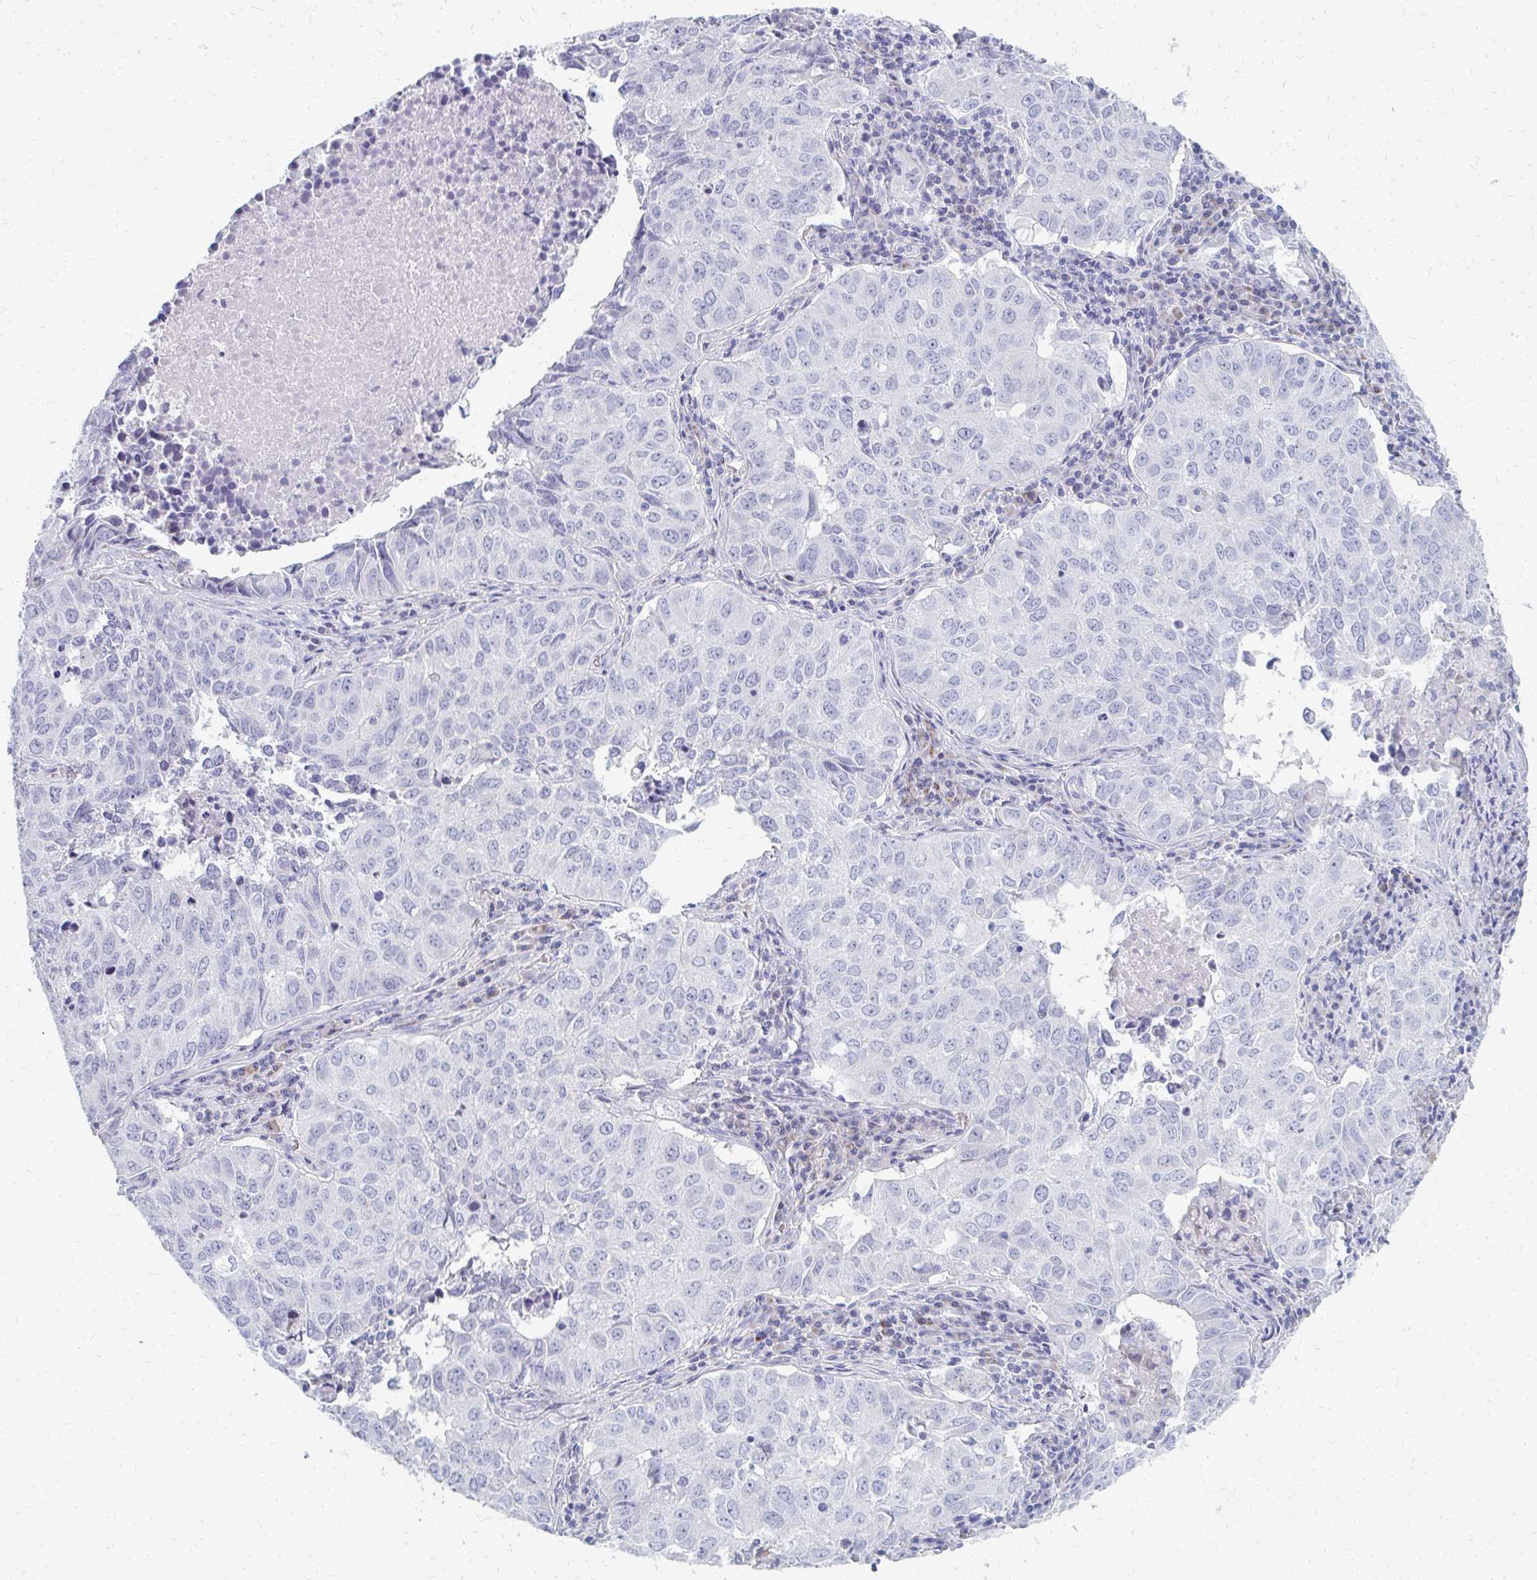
{"staining": {"intensity": "negative", "quantity": "none", "location": "none"}, "tissue": "lung cancer", "cell_type": "Tumor cells", "image_type": "cancer", "snomed": [{"axis": "morphology", "description": "Adenocarcinoma, NOS"}, {"axis": "topography", "description": "Lung"}], "caption": "Immunohistochemical staining of human lung adenocarcinoma displays no significant expression in tumor cells.", "gene": "OR10V1", "patient": {"sex": "female", "age": 50}}